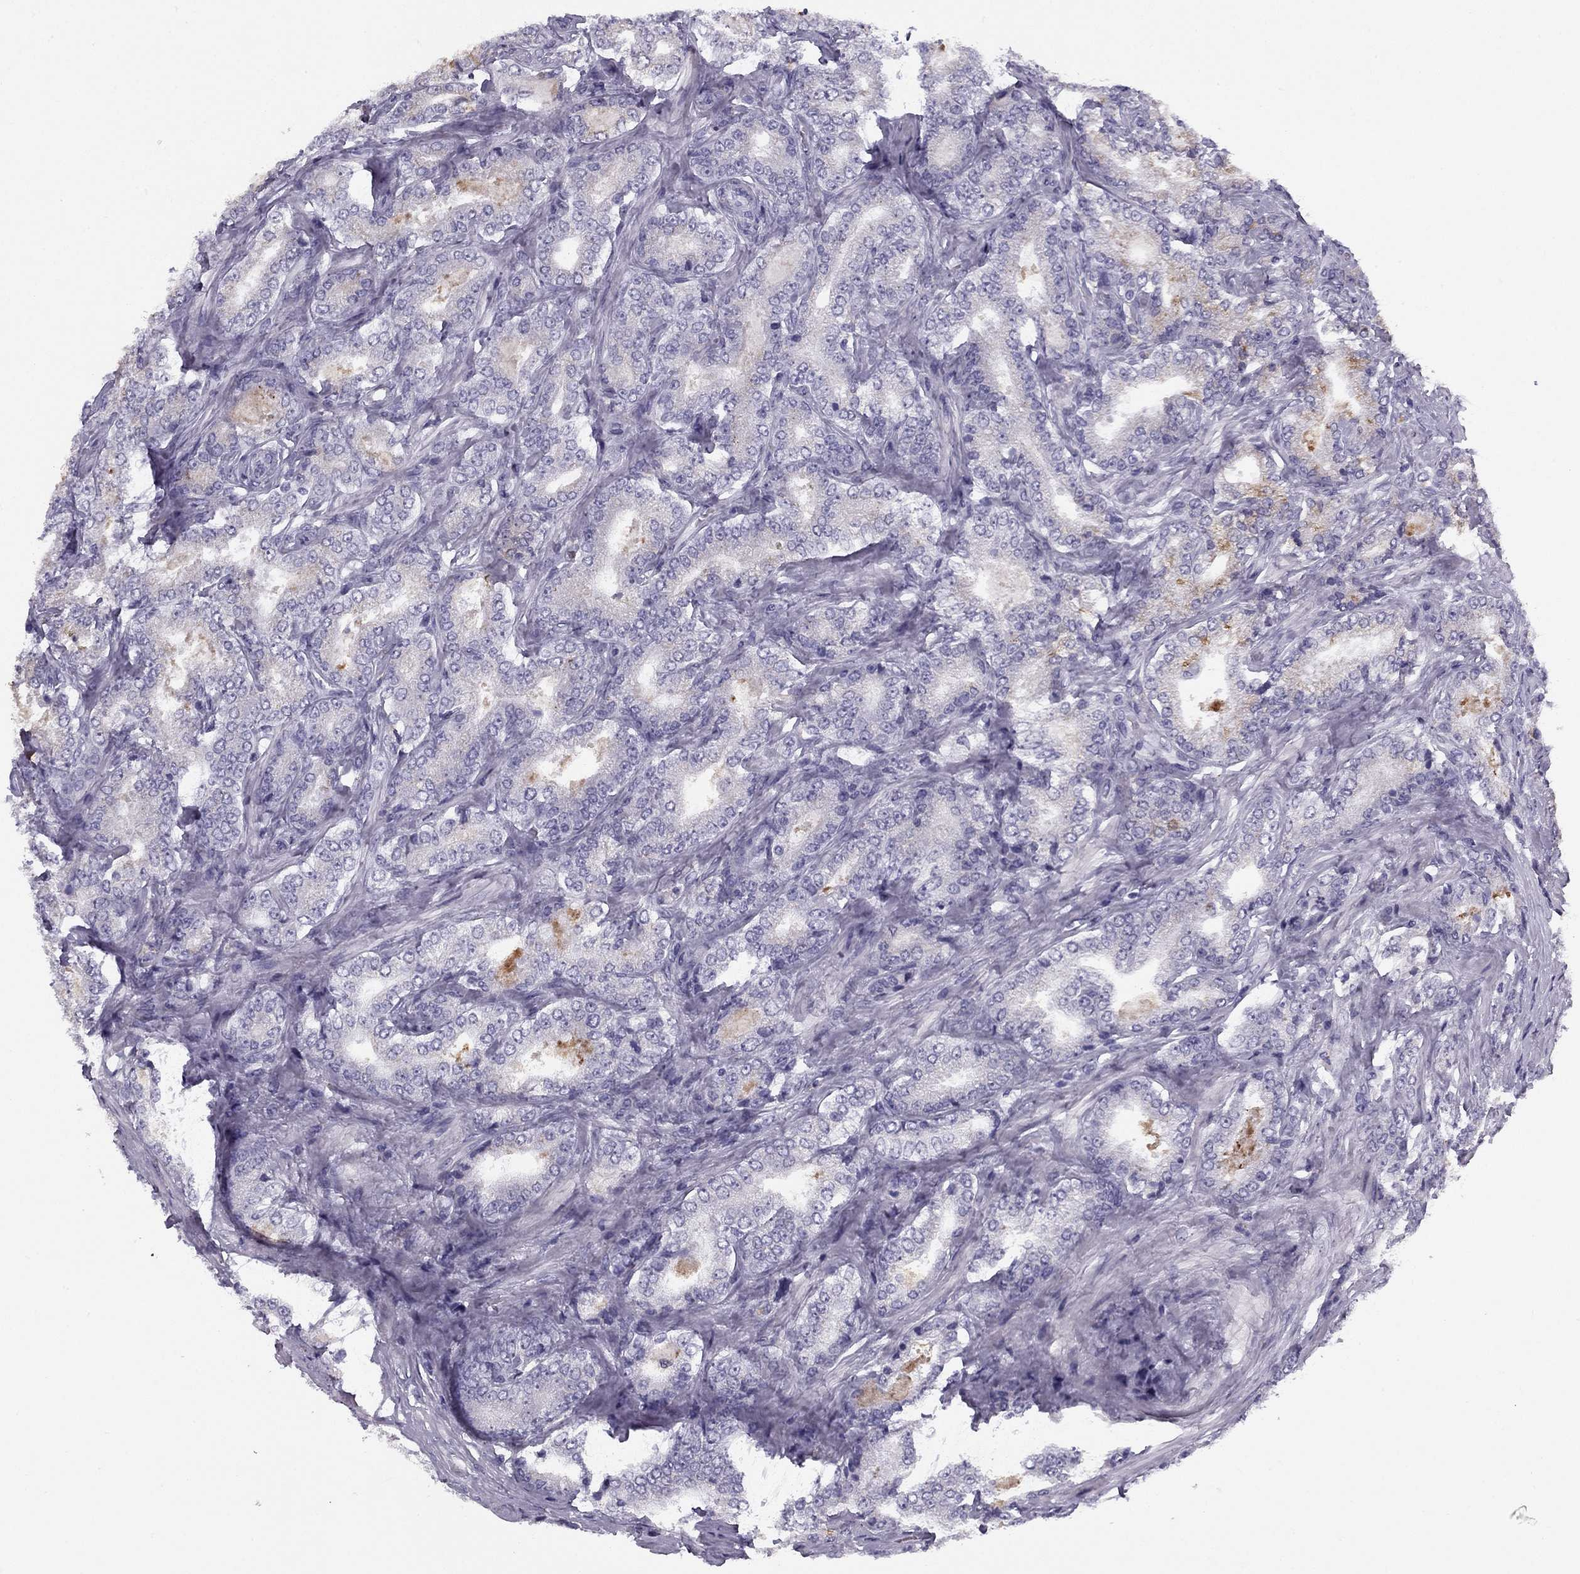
{"staining": {"intensity": "negative", "quantity": "none", "location": "none"}, "tissue": "prostate cancer", "cell_type": "Tumor cells", "image_type": "cancer", "snomed": [{"axis": "morphology", "description": "Adenocarcinoma, NOS"}, {"axis": "topography", "description": "Prostate"}], "caption": "There is no significant staining in tumor cells of adenocarcinoma (prostate).", "gene": "MC5R", "patient": {"sex": "male", "age": 64}}